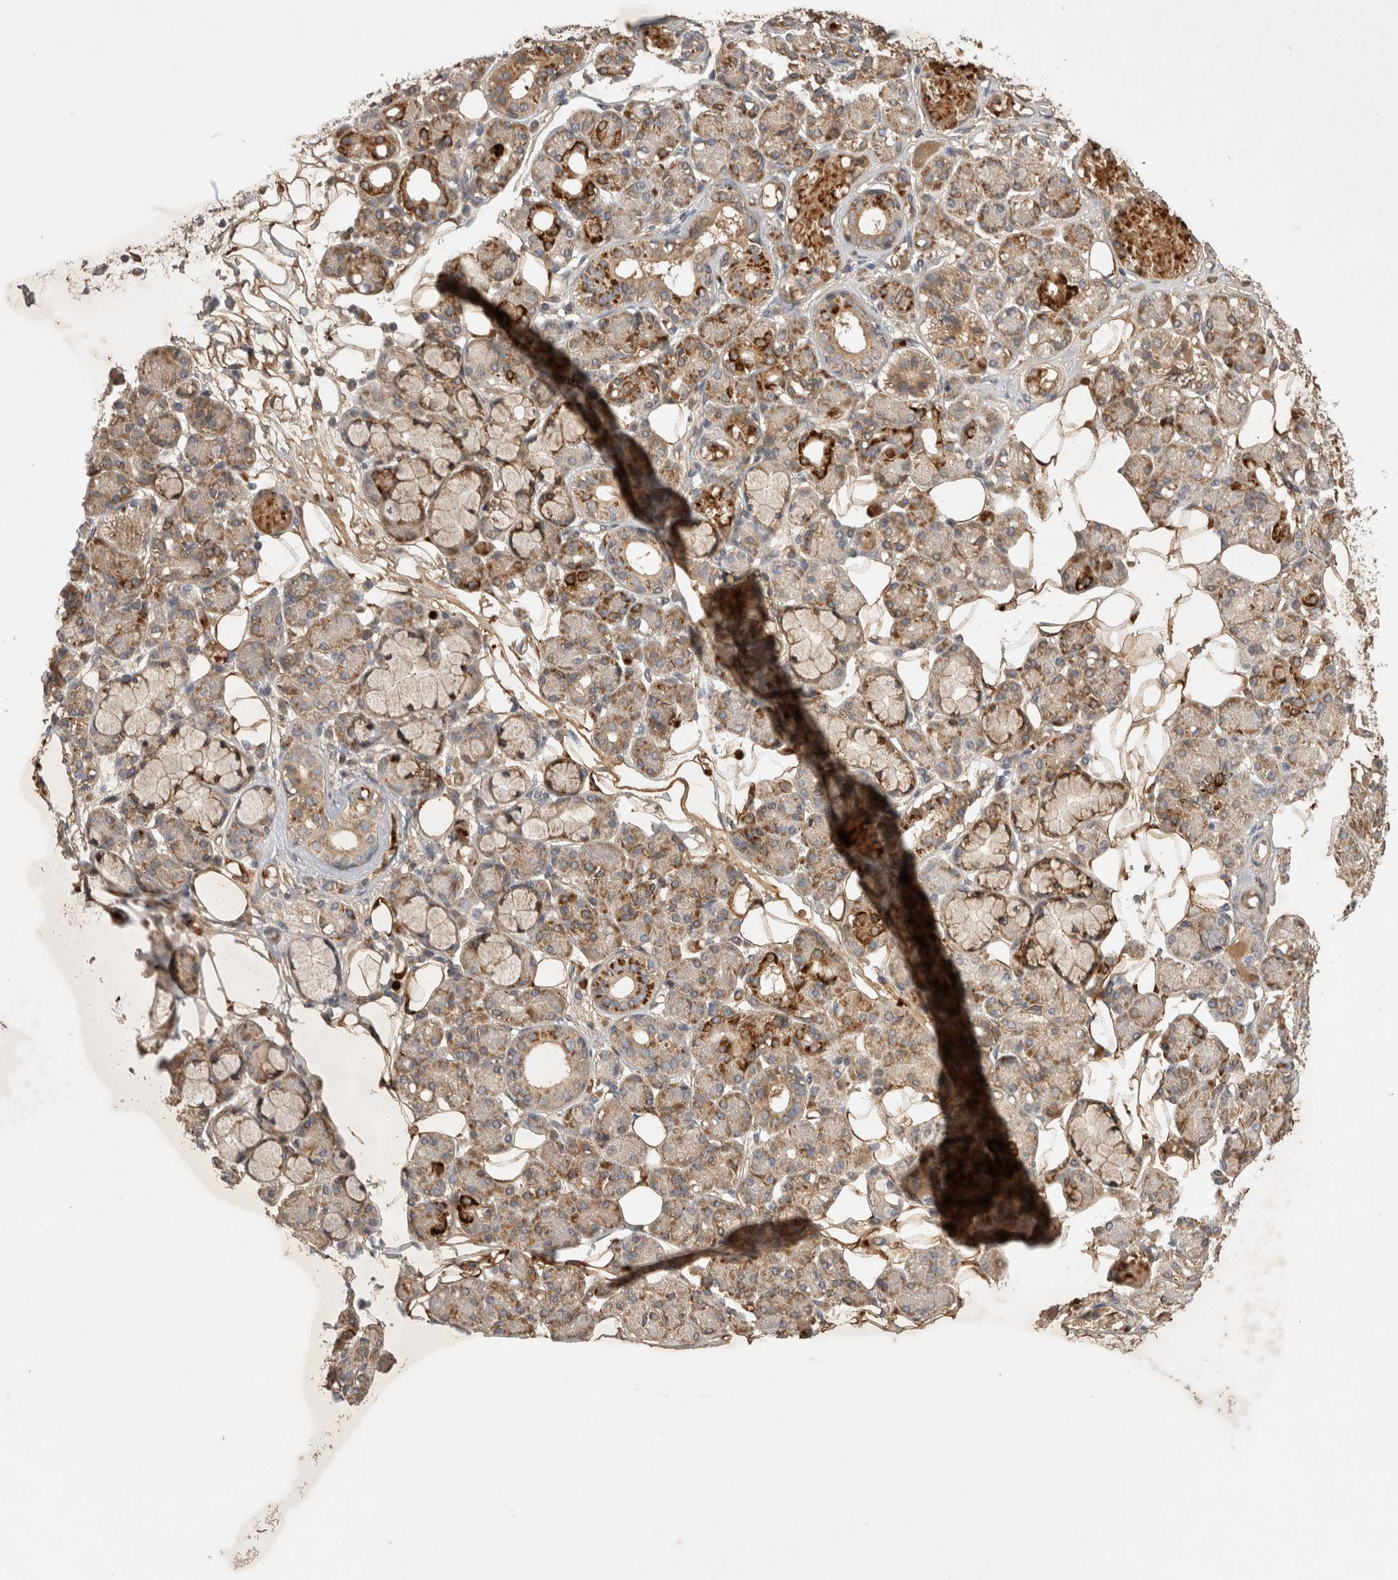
{"staining": {"intensity": "moderate", "quantity": "25%-75%", "location": "cytoplasmic/membranous"}, "tissue": "salivary gland", "cell_type": "Glandular cells", "image_type": "normal", "snomed": [{"axis": "morphology", "description": "Normal tissue, NOS"}, {"axis": "topography", "description": "Salivary gland"}], "caption": "Immunohistochemical staining of unremarkable human salivary gland shows 25%-75% levels of moderate cytoplasmic/membranous protein positivity in approximately 25%-75% of glandular cells.", "gene": "FAM221A", "patient": {"sex": "male", "age": 63}}